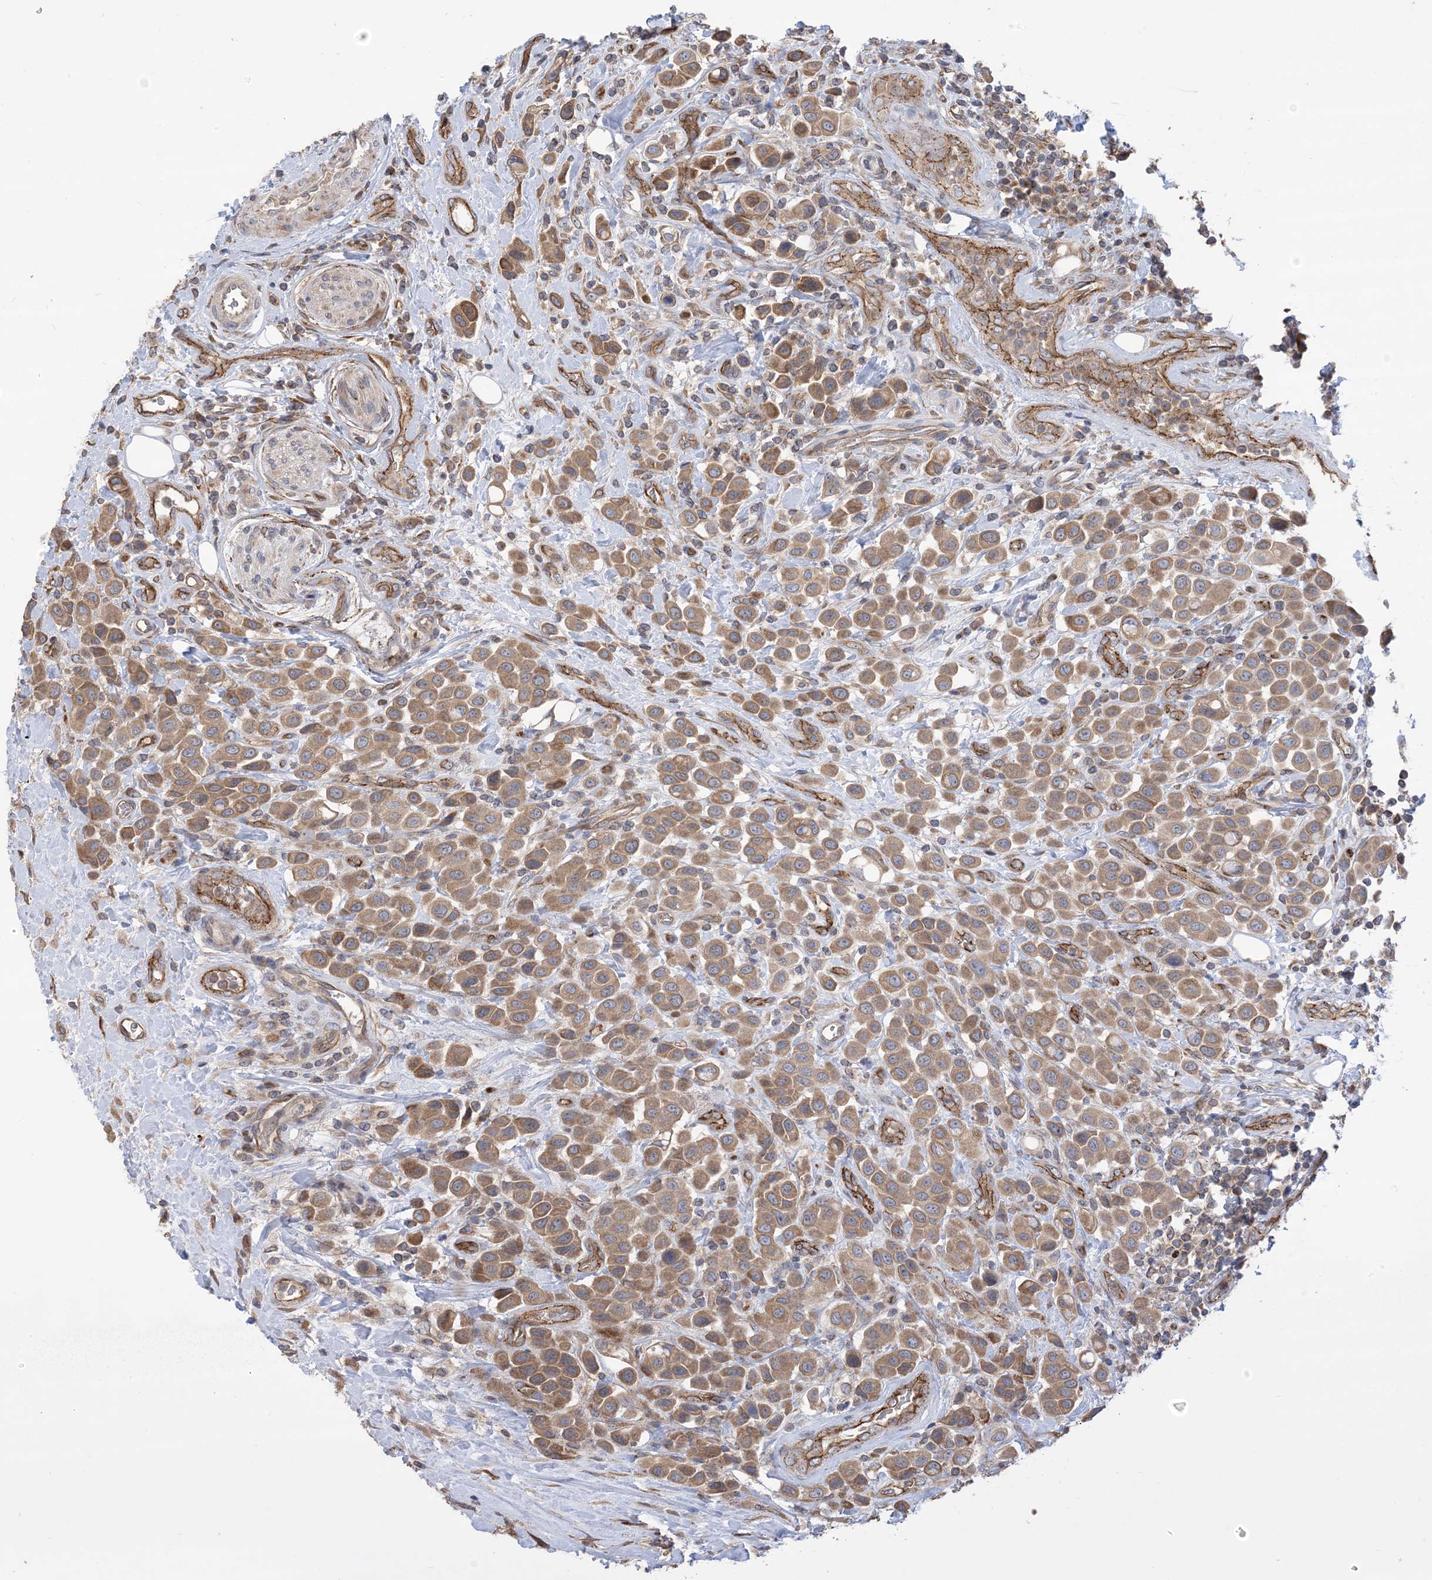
{"staining": {"intensity": "moderate", "quantity": ">75%", "location": "cytoplasmic/membranous"}, "tissue": "urothelial cancer", "cell_type": "Tumor cells", "image_type": "cancer", "snomed": [{"axis": "morphology", "description": "Urothelial carcinoma, High grade"}, {"axis": "topography", "description": "Urinary bladder"}], "caption": "A micrograph showing moderate cytoplasmic/membranous expression in approximately >75% of tumor cells in urothelial cancer, as visualized by brown immunohistochemical staining.", "gene": "CLEC16A", "patient": {"sex": "male", "age": 50}}